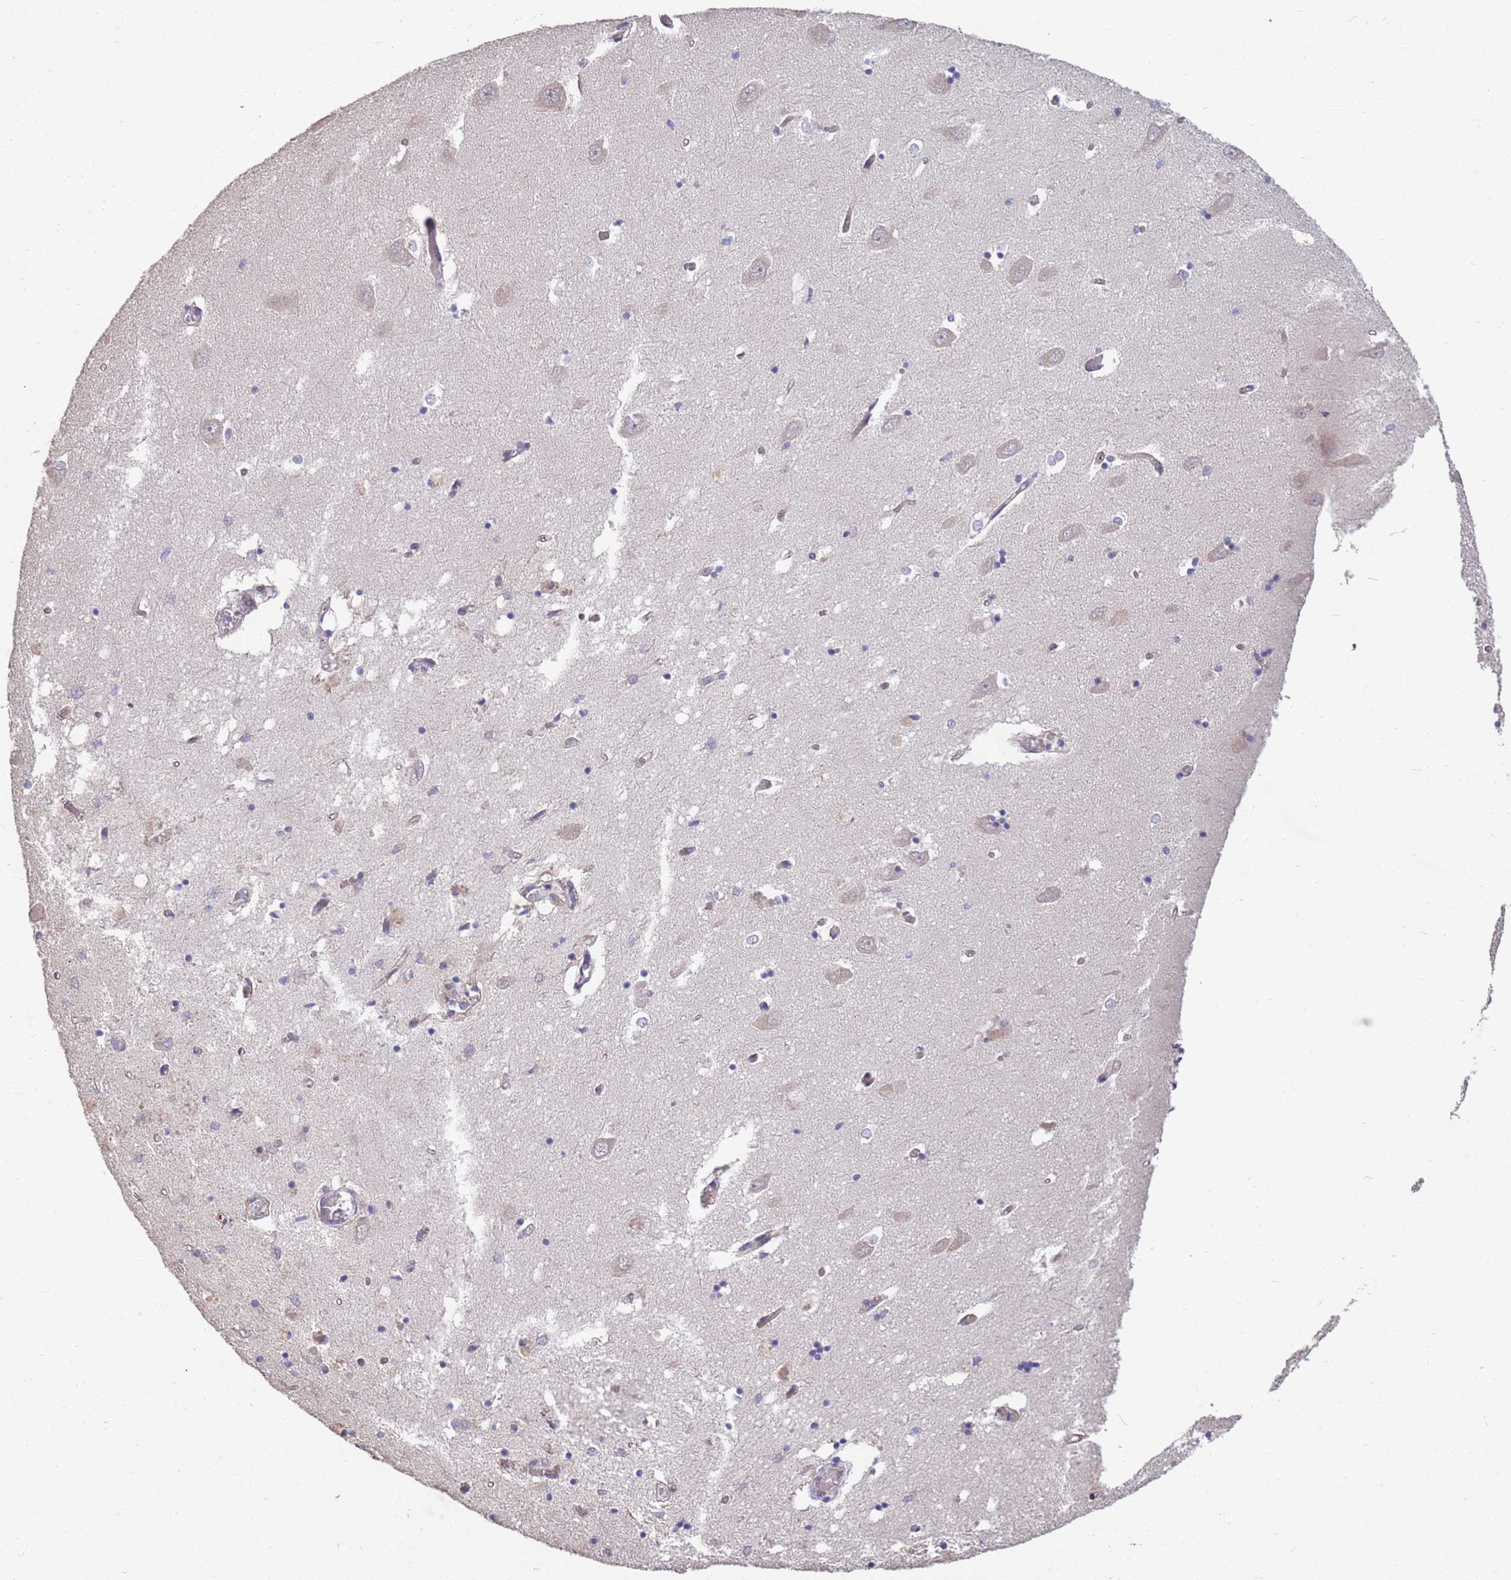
{"staining": {"intensity": "negative", "quantity": "none", "location": "none"}, "tissue": "hippocampus", "cell_type": "Glial cells", "image_type": "normal", "snomed": [{"axis": "morphology", "description": "Normal tissue, NOS"}, {"axis": "topography", "description": "Hippocampus"}], "caption": "An image of human hippocampus is negative for staining in glial cells. (DAB IHC visualized using brightfield microscopy, high magnification).", "gene": "MARVELD2", "patient": {"sex": "male", "age": 70}}